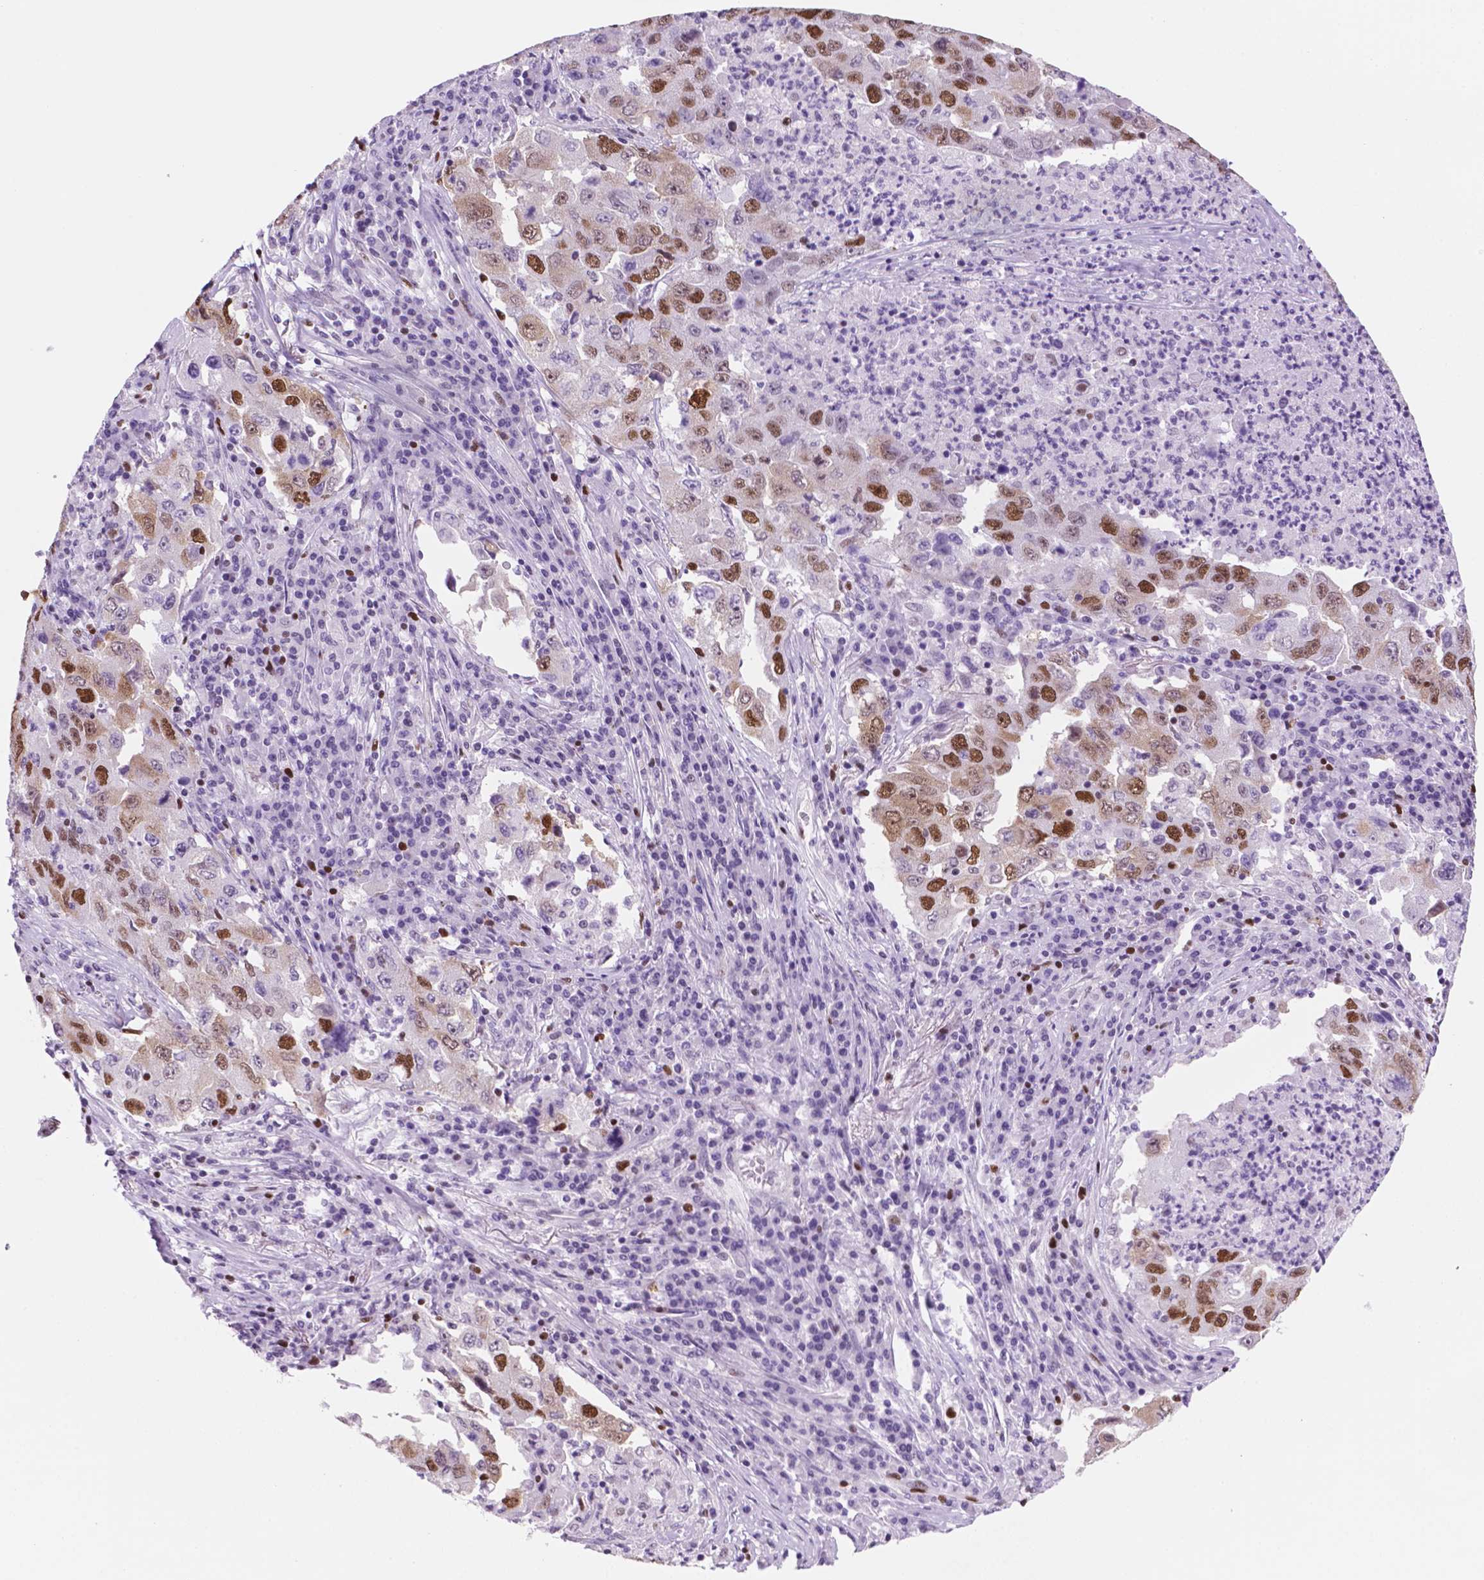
{"staining": {"intensity": "moderate", "quantity": ">75%", "location": "nuclear"}, "tissue": "lung cancer", "cell_type": "Tumor cells", "image_type": "cancer", "snomed": [{"axis": "morphology", "description": "Adenocarcinoma, NOS"}, {"axis": "topography", "description": "Lung"}], "caption": "Lung adenocarcinoma stained with DAB immunohistochemistry (IHC) demonstrates medium levels of moderate nuclear positivity in about >75% of tumor cells. Immunohistochemistry (ihc) stains the protein of interest in brown and the nuclei are stained blue.", "gene": "NCAPH2", "patient": {"sex": "male", "age": 73}}